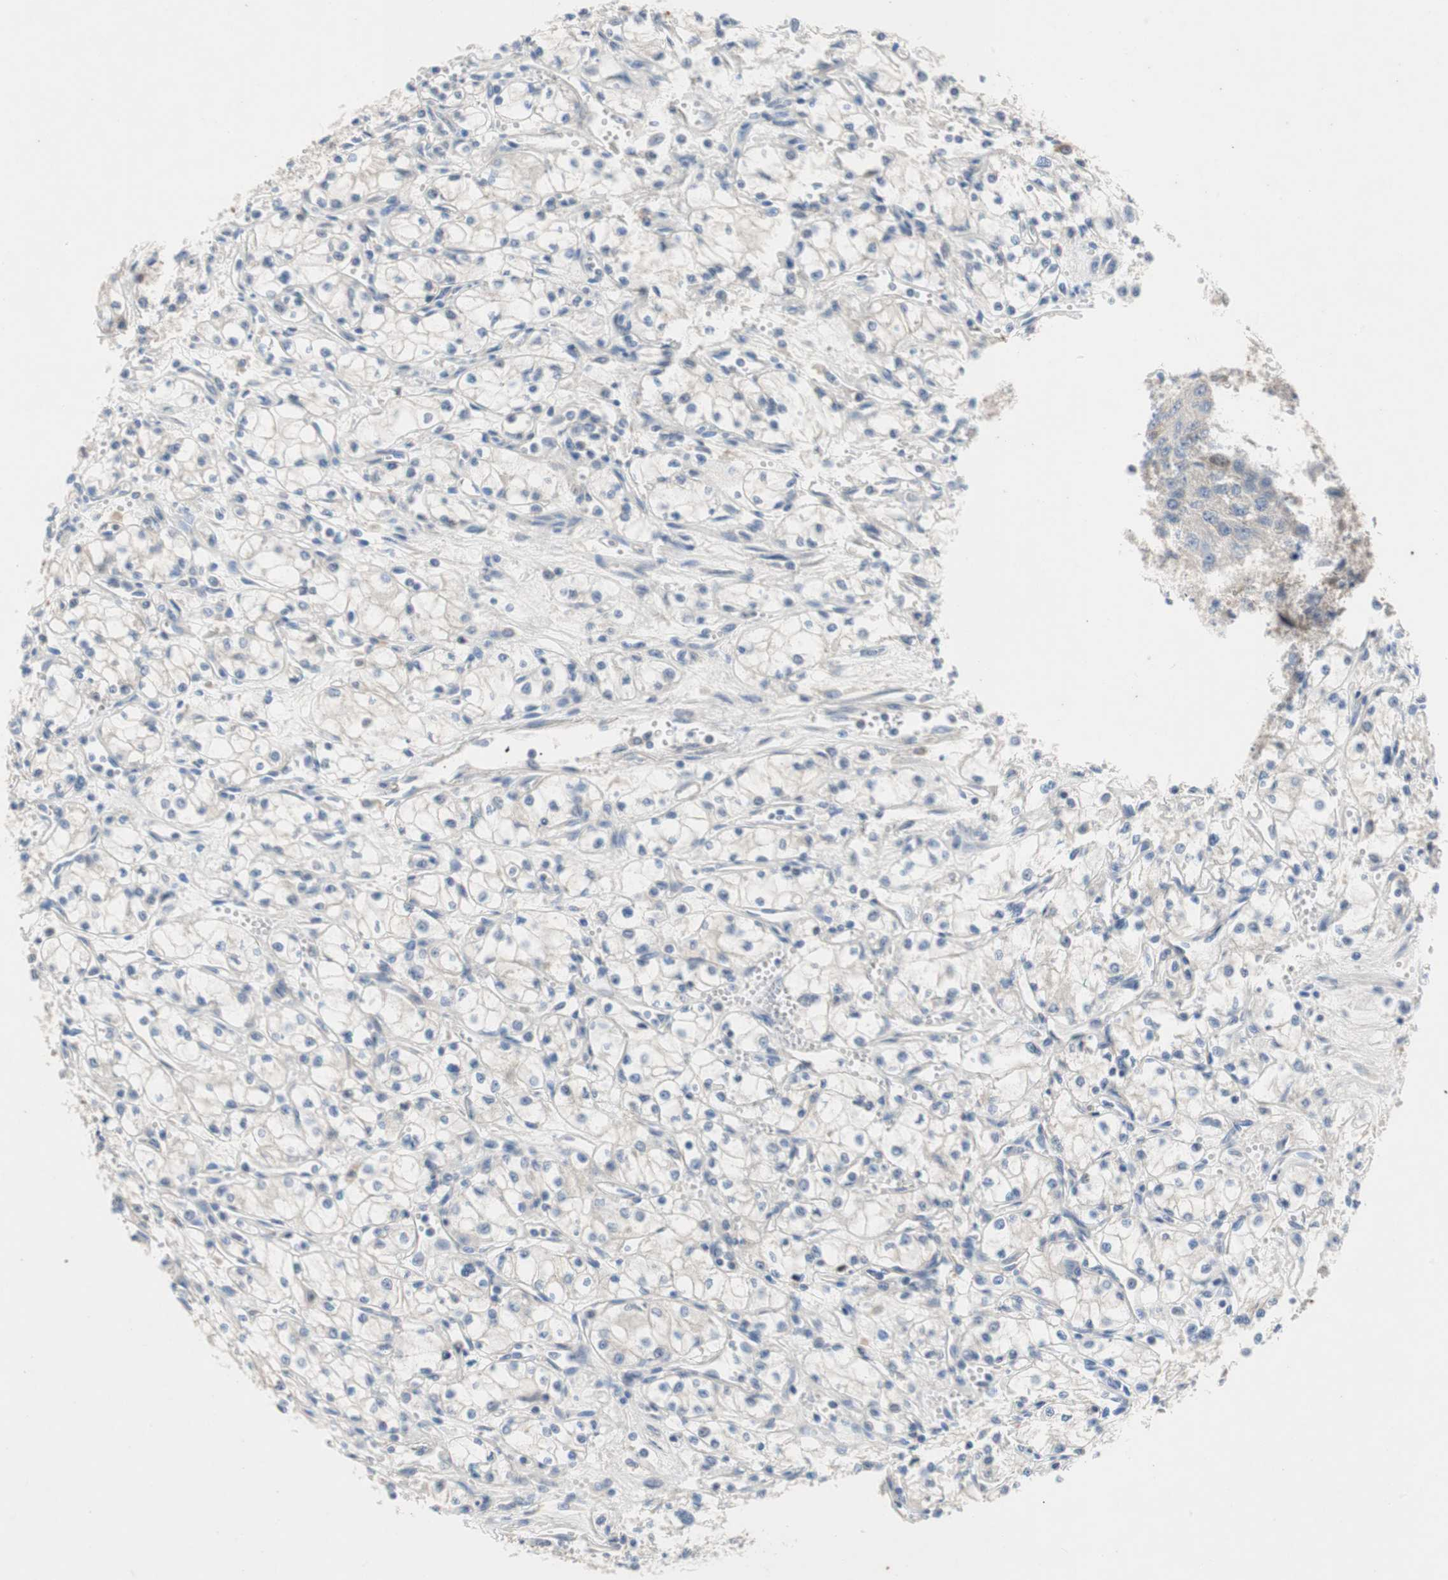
{"staining": {"intensity": "negative", "quantity": "none", "location": "none"}, "tissue": "renal cancer", "cell_type": "Tumor cells", "image_type": "cancer", "snomed": [{"axis": "morphology", "description": "Normal tissue, NOS"}, {"axis": "morphology", "description": "Adenocarcinoma, NOS"}, {"axis": "topography", "description": "Kidney"}], "caption": "This micrograph is of renal adenocarcinoma stained with immunohistochemistry to label a protein in brown with the nuclei are counter-stained blue. There is no staining in tumor cells. Nuclei are stained in blue.", "gene": "RELB", "patient": {"sex": "male", "age": 59}}